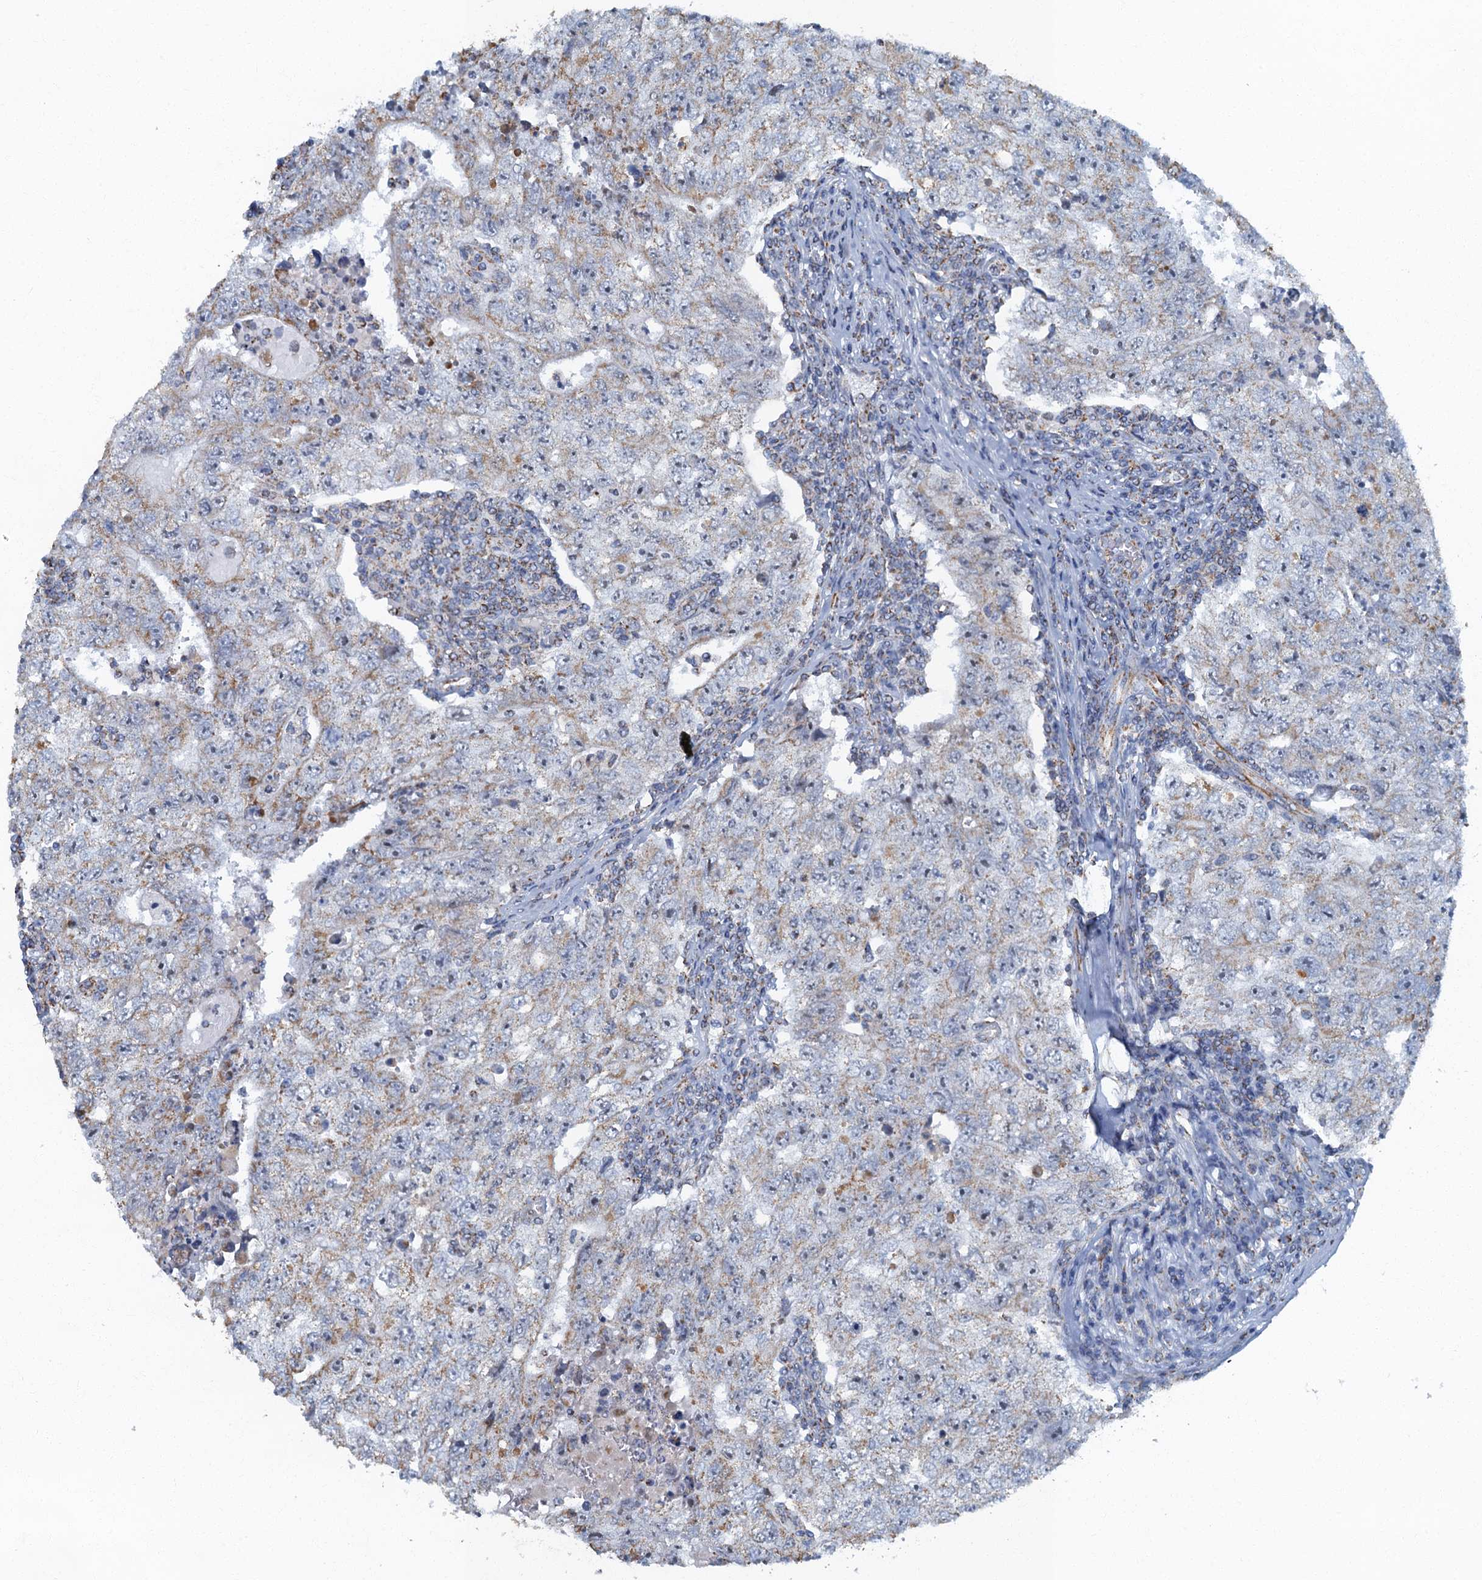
{"staining": {"intensity": "weak", "quantity": "25%-75%", "location": "nuclear"}, "tissue": "testis cancer", "cell_type": "Tumor cells", "image_type": "cancer", "snomed": [{"axis": "morphology", "description": "Carcinoma, Embryonal, NOS"}, {"axis": "topography", "description": "Testis"}], "caption": "Immunohistochemical staining of human testis embryonal carcinoma shows weak nuclear protein expression in approximately 25%-75% of tumor cells.", "gene": "RAD9B", "patient": {"sex": "male", "age": 17}}